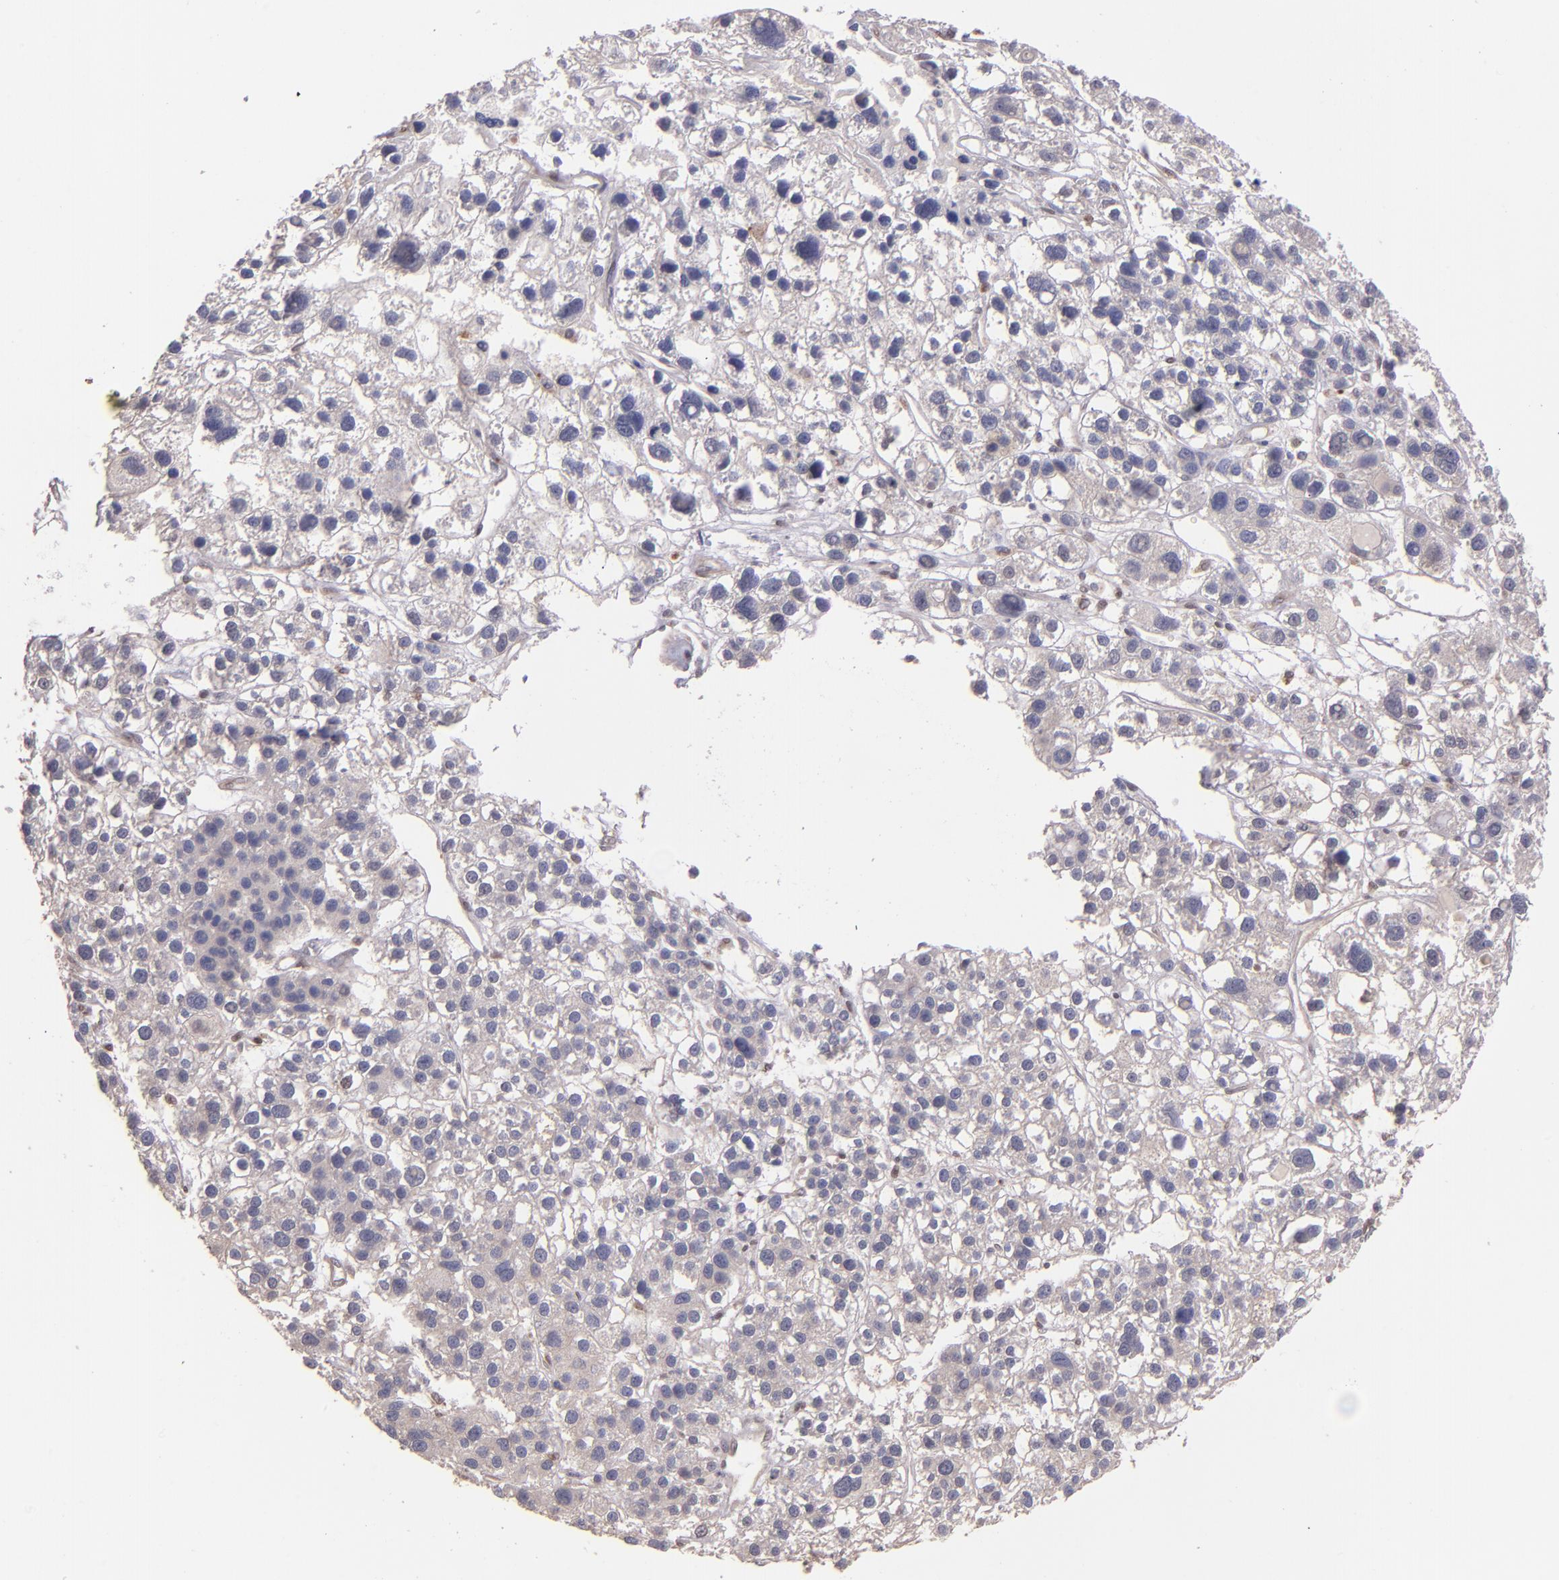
{"staining": {"intensity": "negative", "quantity": "none", "location": "none"}, "tissue": "liver cancer", "cell_type": "Tumor cells", "image_type": "cancer", "snomed": [{"axis": "morphology", "description": "Carcinoma, Hepatocellular, NOS"}, {"axis": "topography", "description": "Liver"}], "caption": "Immunohistochemistry of hepatocellular carcinoma (liver) shows no expression in tumor cells. The staining is performed using DAB (3,3'-diaminobenzidine) brown chromogen with nuclei counter-stained in using hematoxylin.", "gene": "NUP62CL", "patient": {"sex": "female", "age": 85}}